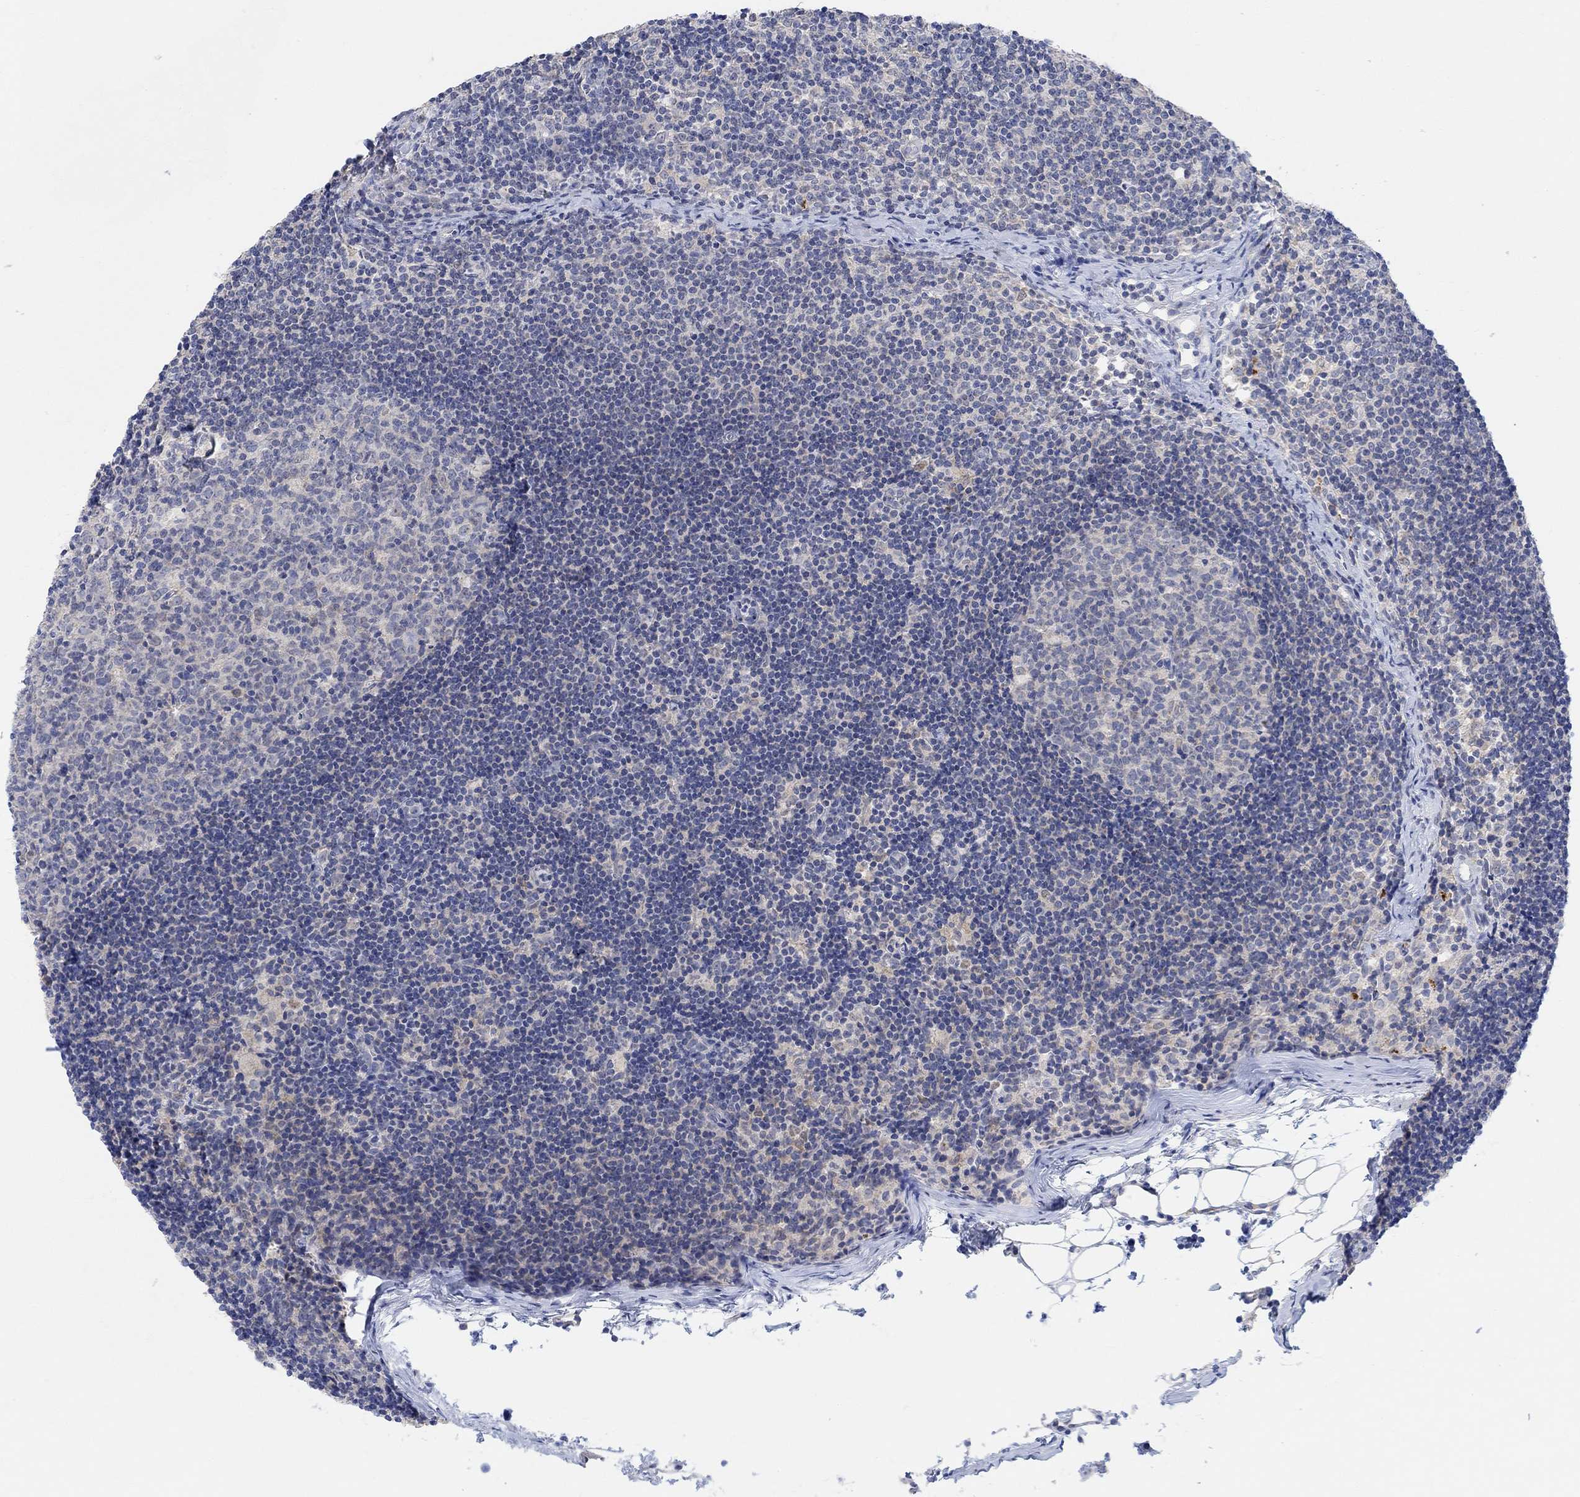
{"staining": {"intensity": "negative", "quantity": "none", "location": "none"}, "tissue": "lymph node", "cell_type": "Germinal center cells", "image_type": "normal", "snomed": [{"axis": "morphology", "description": "Normal tissue, NOS"}, {"axis": "topography", "description": "Lymph node"}], "caption": "Lymph node was stained to show a protein in brown. There is no significant staining in germinal center cells. (DAB immunohistochemistry (IHC), high magnification).", "gene": "RIMS1", "patient": {"sex": "female", "age": 34}}